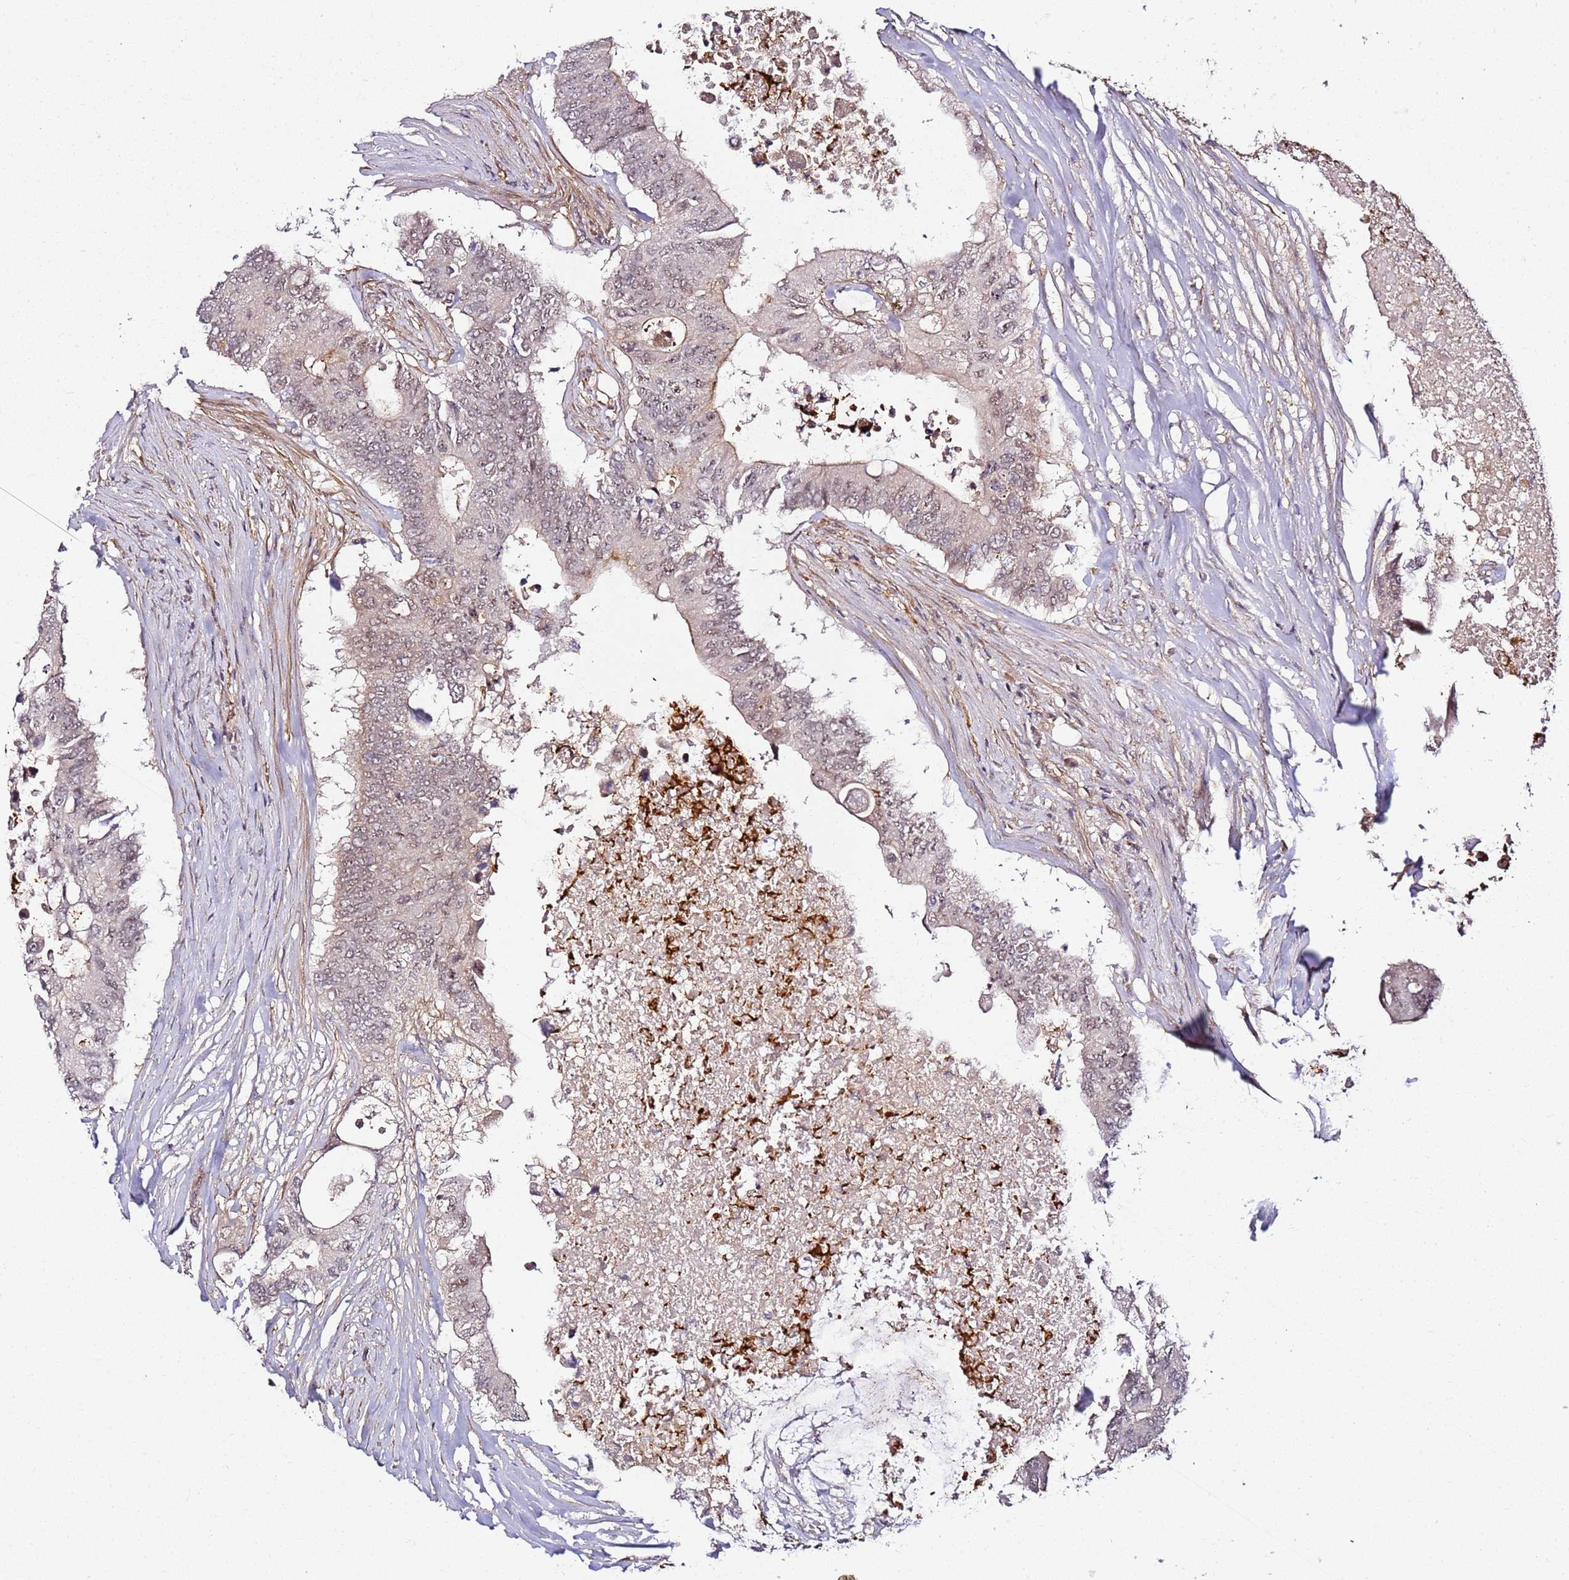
{"staining": {"intensity": "weak", "quantity": "25%-75%", "location": "nuclear"}, "tissue": "colorectal cancer", "cell_type": "Tumor cells", "image_type": "cancer", "snomed": [{"axis": "morphology", "description": "Adenocarcinoma, NOS"}, {"axis": "topography", "description": "Colon"}], "caption": "Brown immunohistochemical staining in human adenocarcinoma (colorectal) displays weak nuclear expression in about 25%-75% of tumor cells.", "gene": "CCNYL1", "patient": {"sex": "male", "age": 71}}